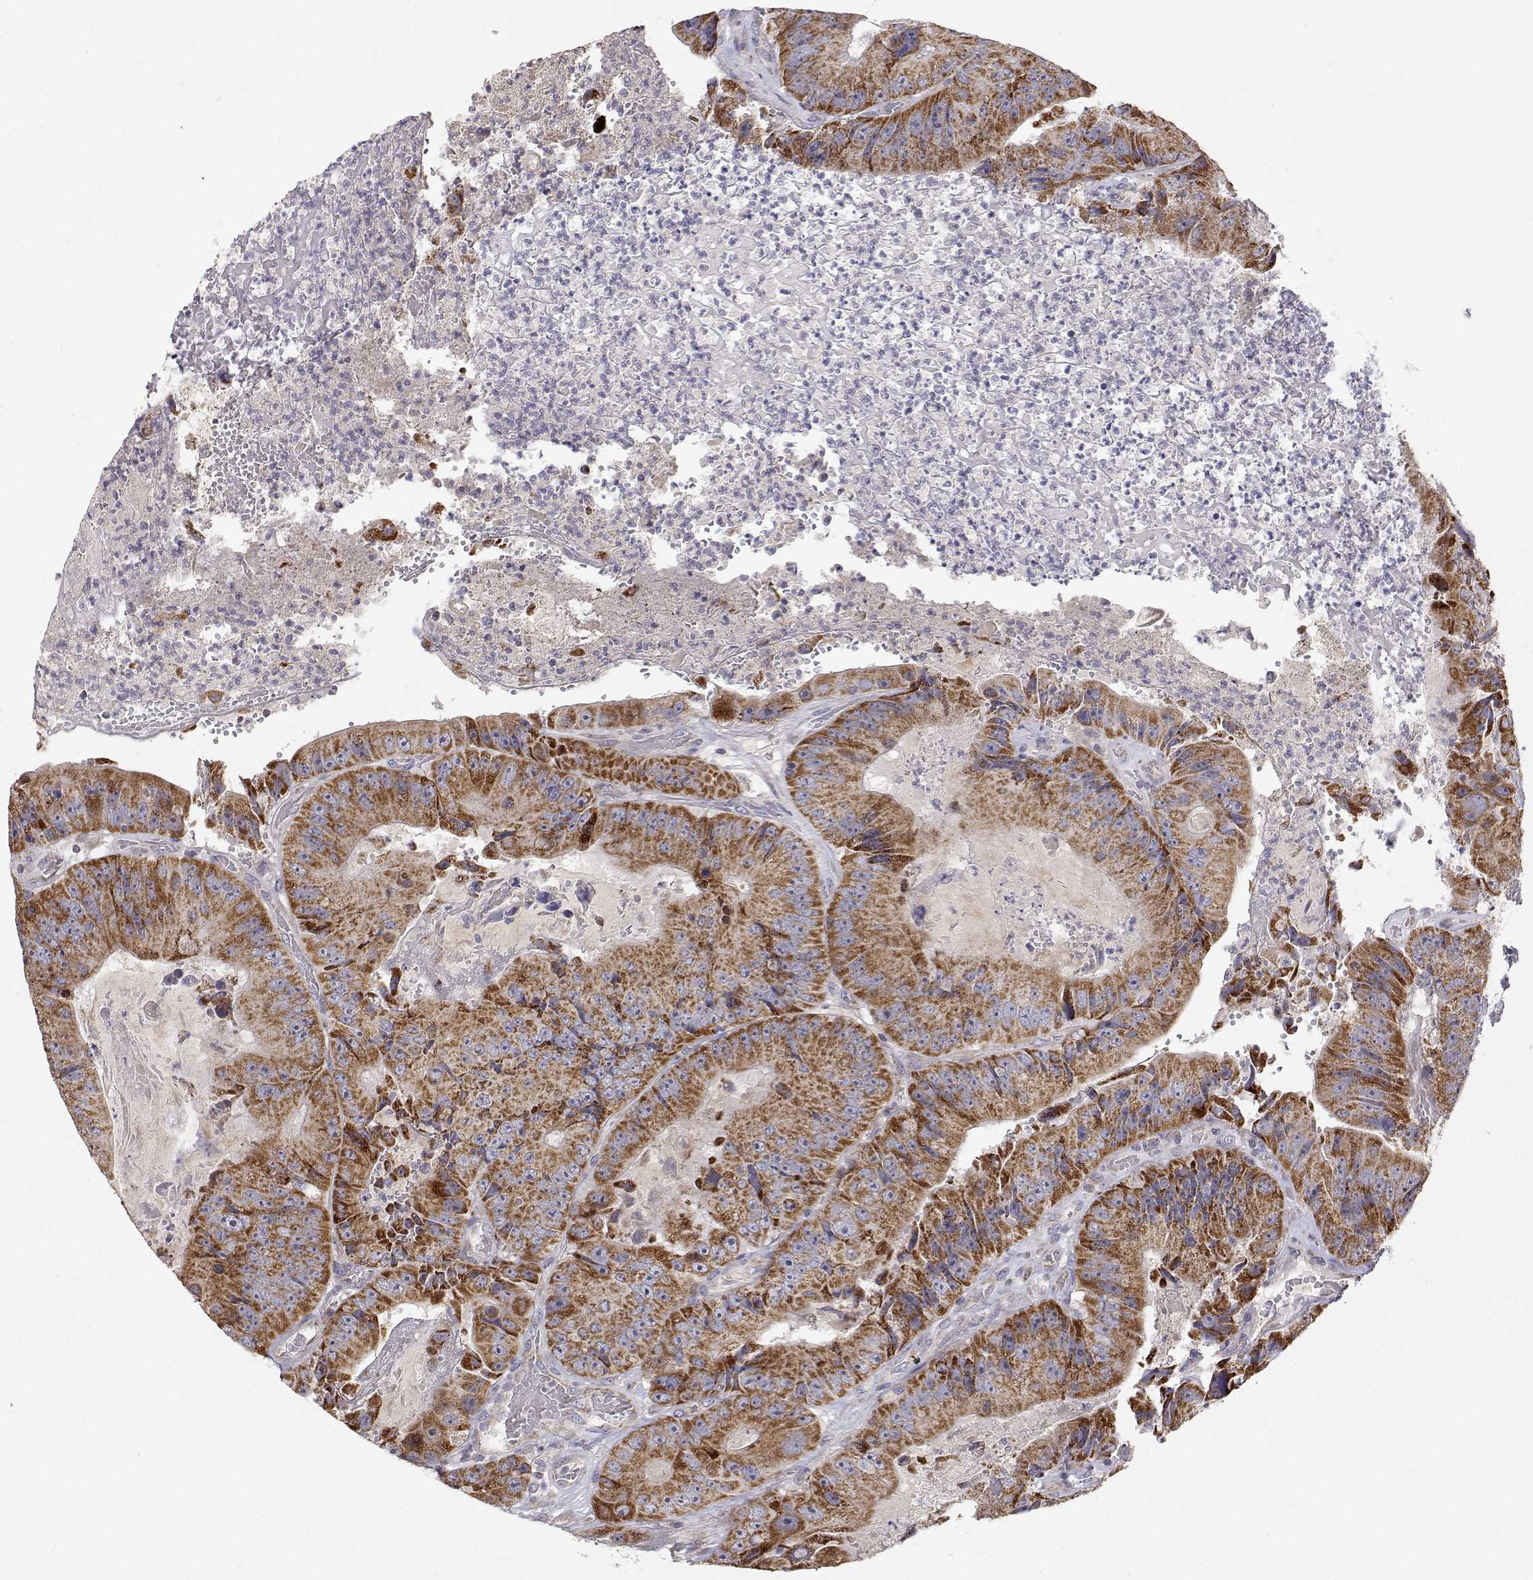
{"staining": {"intensity": "strong", "quantity": ">75%", "location": "cytoplasmic/membranous"}, "tissue": "colorectal cancer", "cell_type": "Tumor cells", "image_type": "cancer", "snomed": [{"axis": "morphology", "description": "Adenocarcinoma, NOS"}, {"axis": "topography", "description": "Colon"}], "caption": "Tumor cells demonstrate strong cytoplasmic/membranous positivity in about >75% of cells in colorectal cancer (adenocarcinoma).", "gene": "MRPL3", "patient": {"sex": "female", "age": 86}}